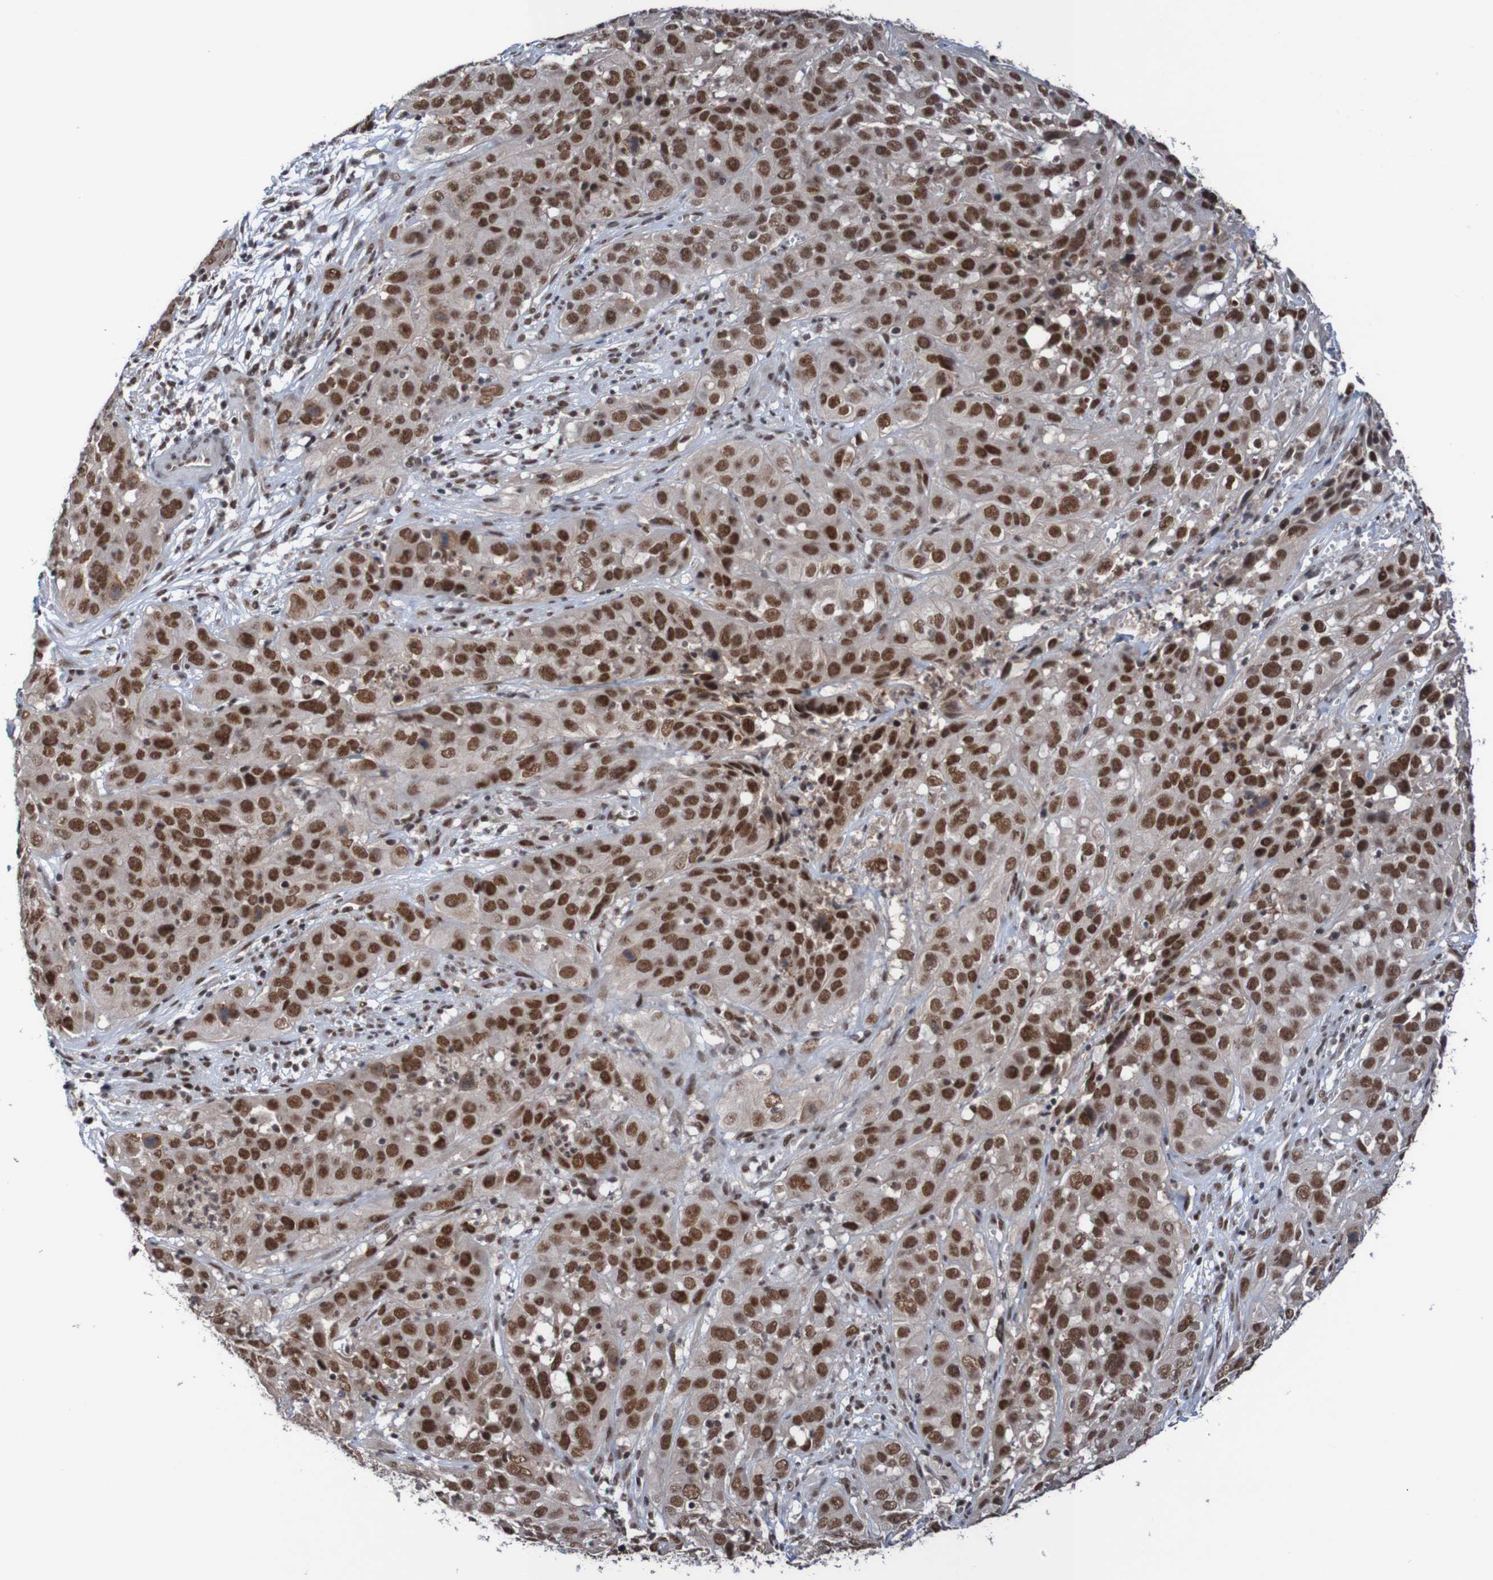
{"staining": {"intensity": "strong", "quantity": ">75%", "location": "nuclear"}, "tissue": "cervical cancer", "cell_type": "Tumor cells", "image_type": "cancer", "snomed": [{"axis": "morphology", "description": "Squamous cell carcinoma, NOS"}, {"axis": "topography", "description": "Cervix"}], "caption": "Protein expression analysis of cervical cancer reveals strong nuclear positivity in about >75% of tumor cells.", "gene": "CDC5L", "patient": {"sex": "female", "age": 32}}